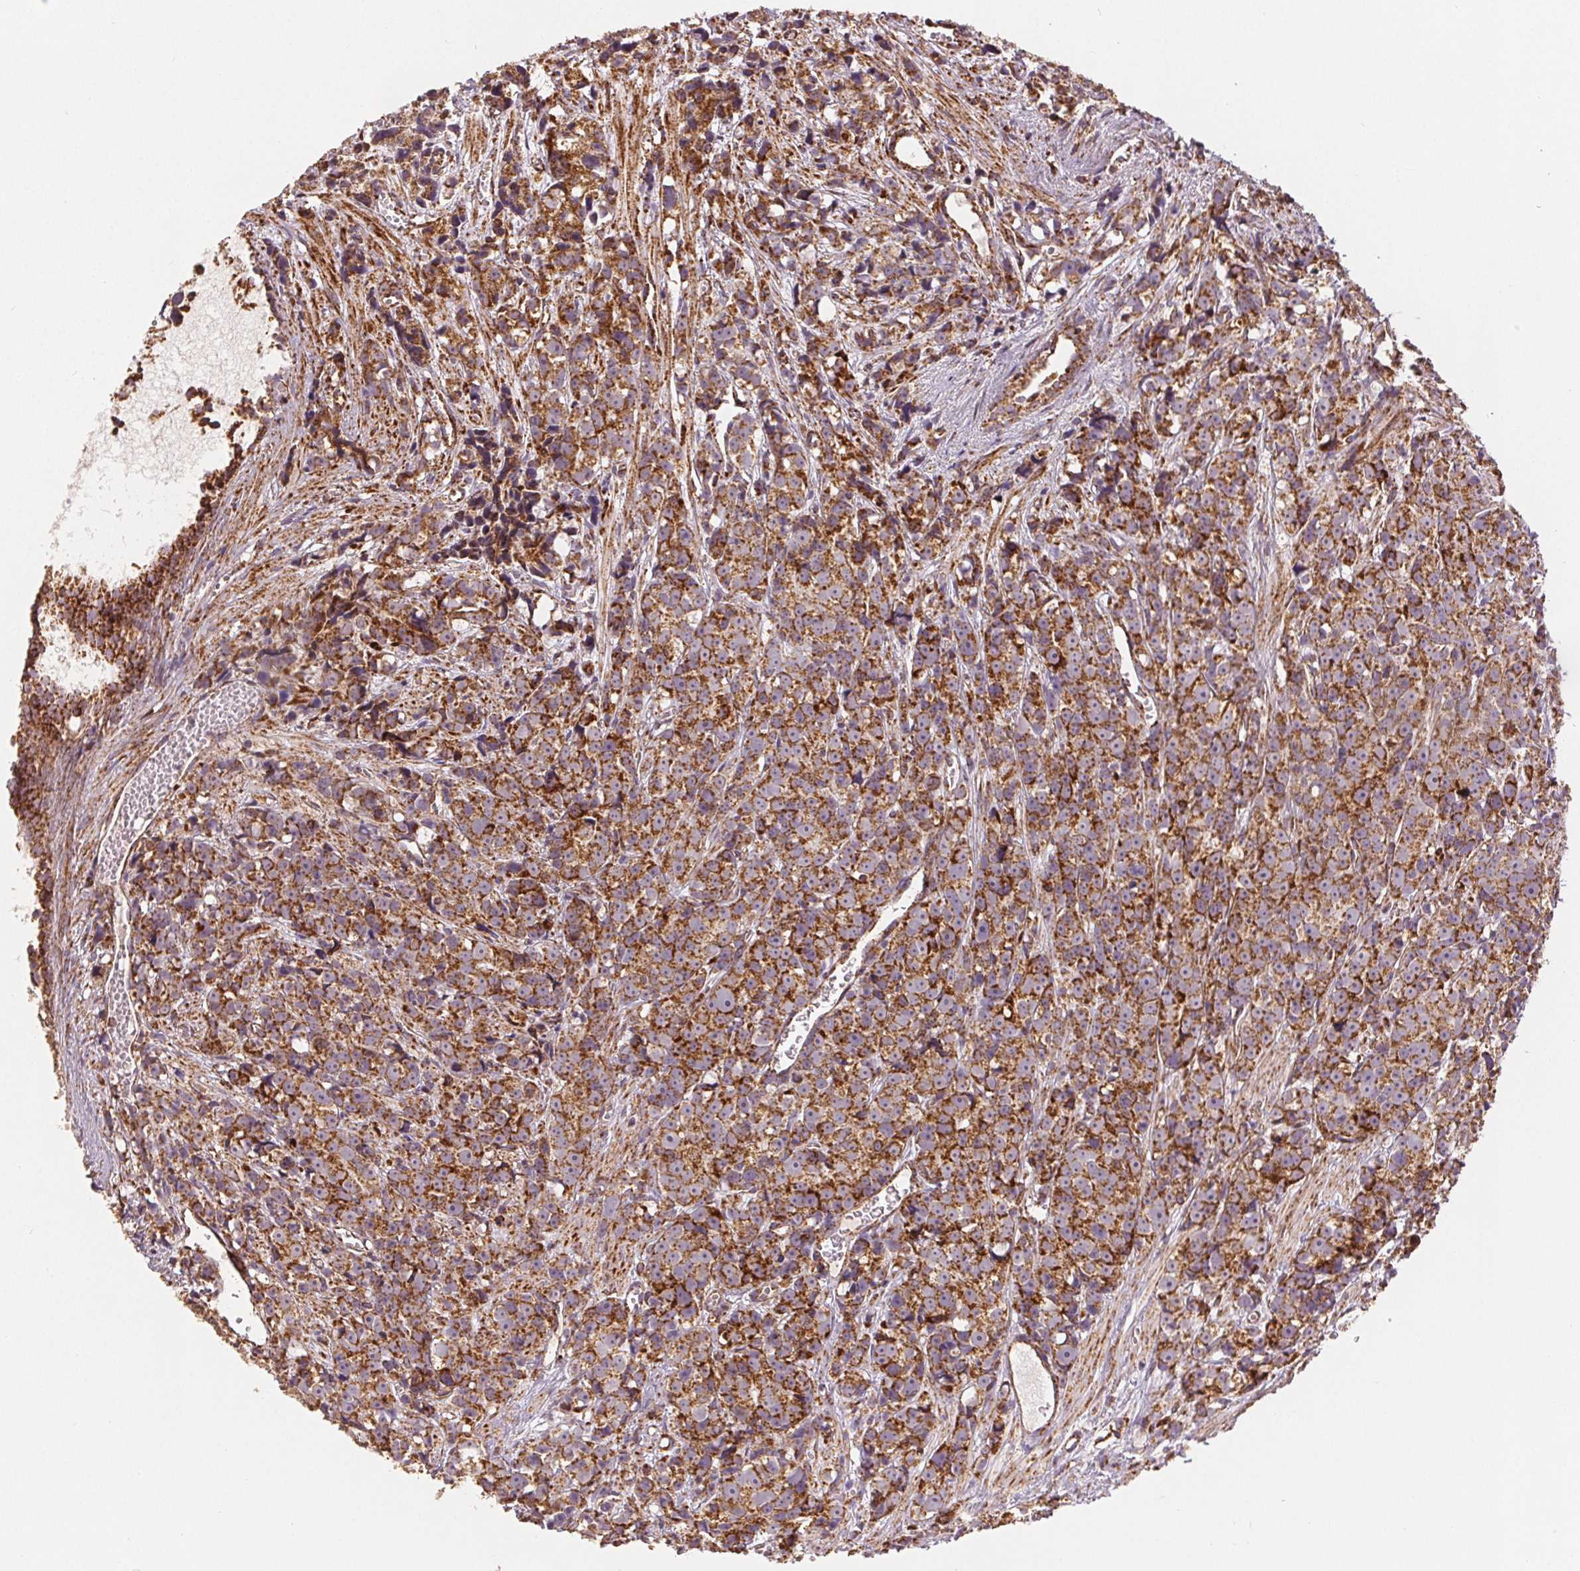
{"staining": {"intensity": "strong", "quantity": ">75%", "location": "cytoplasmic/membranous"}, "tissue": "prostate cancer", "cell_type": "Tumor cells", "image_type": "cancer", "snomed": [{"axis": "morphology", "description": "Adenocarcinoma, High grade"}, {"axis": "topography", "description": "Prostate"}], "caption": "Protein staining exhibits strong cytoplasmic/membranous expression in approximately >75% of tumor cells in high-grade adenocarcinoma (prostate). The staining is performed using DAB (3,3'-diaminobenzidine) brown chromogen to label protein expression. The nuclei are counter-stained blue using hematoxylin.", "gene": "SDHB", "patient": {"sex": "male", "age": 77}}